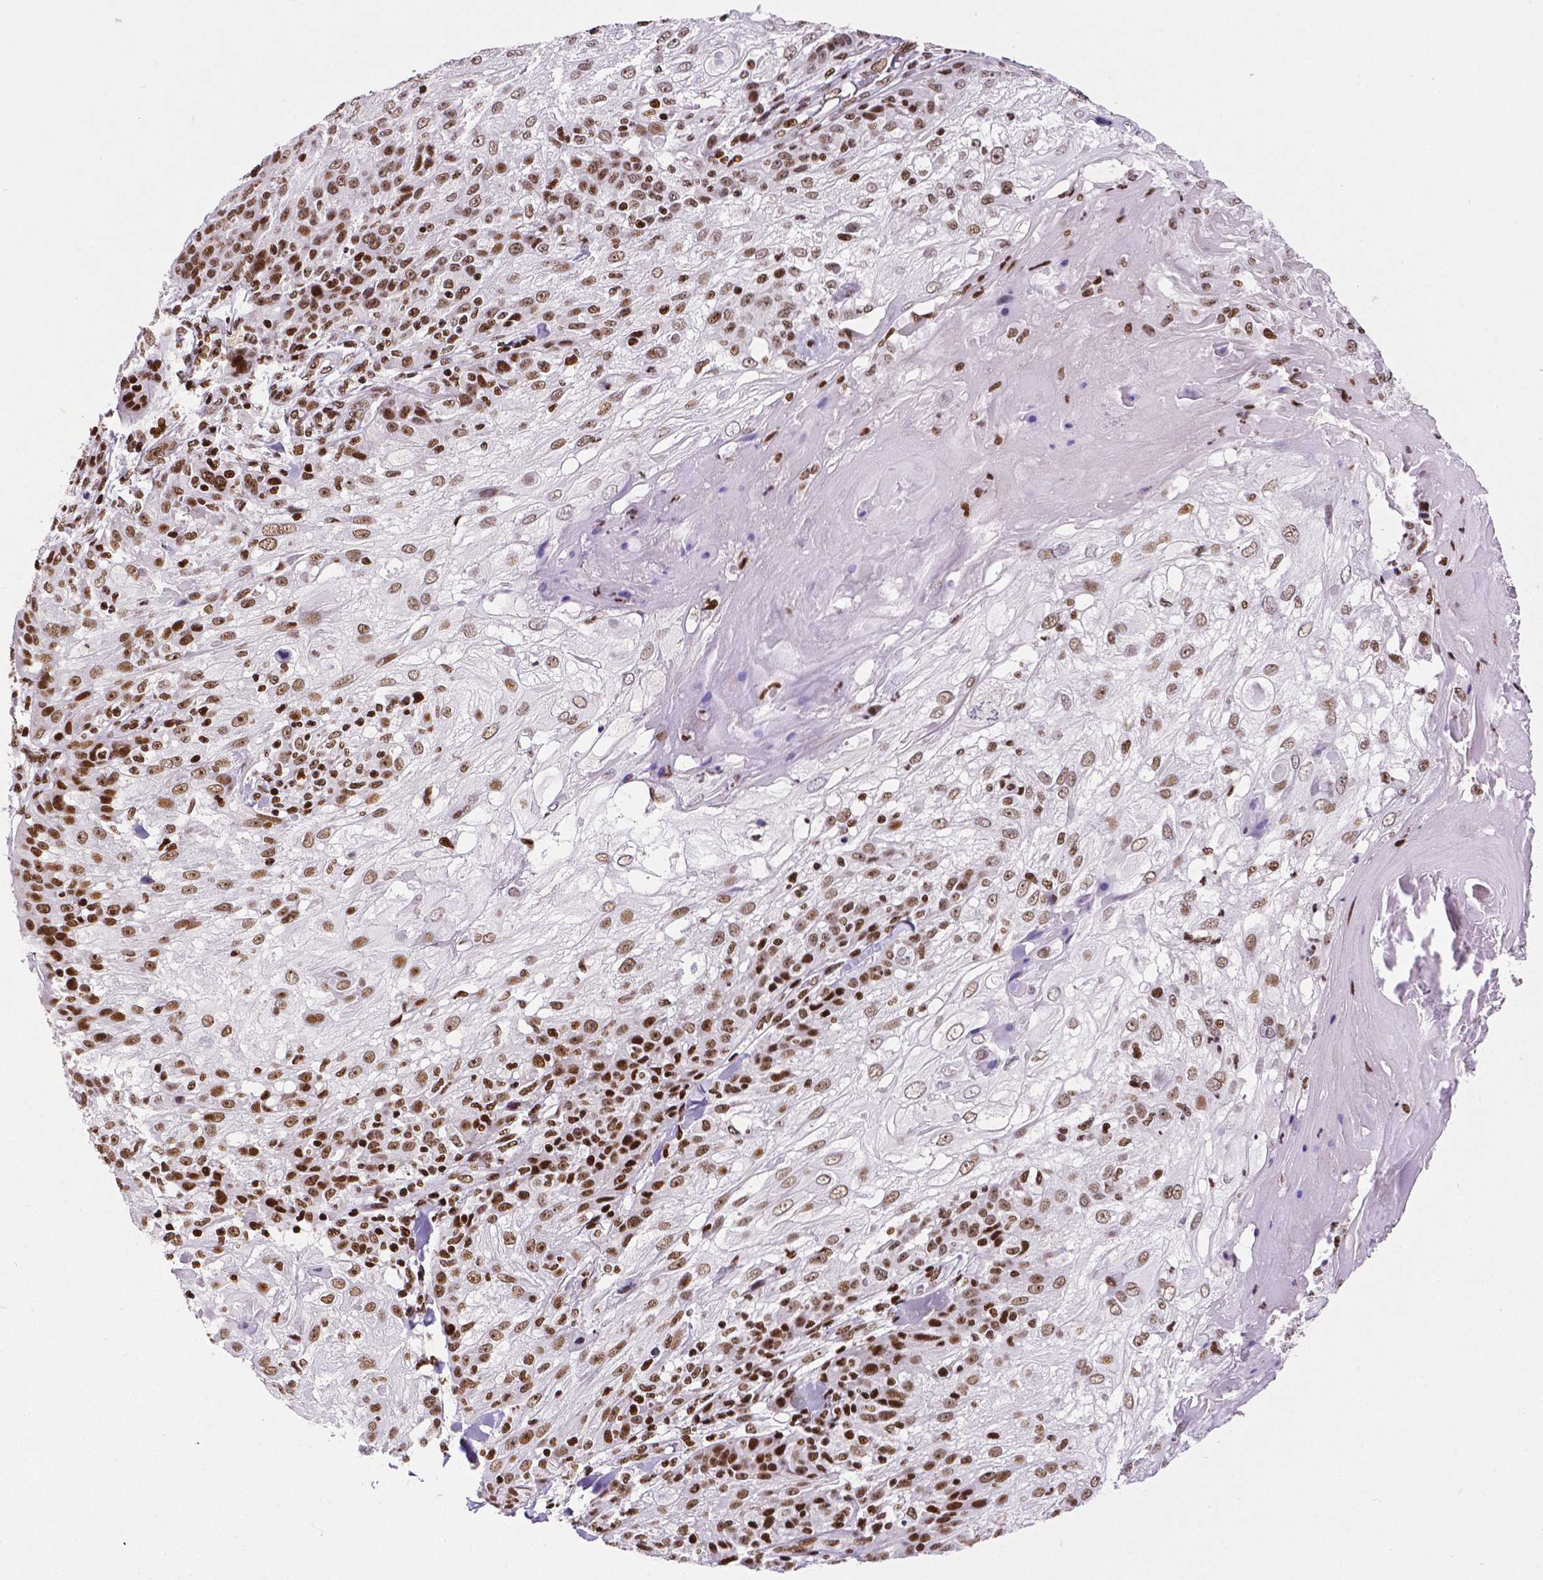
{"staining": {"intensity": "moderate", "quantity": ">75%", "location": "nuclear"}, "tissue": "skin cancer", "cell_type": "Tumor cells", "image_type": "cancer", "snomed": [{"axis": "morphology", "description": "Normal tissue, NOS"}, {"axis": "morphology", "description": "Squamous cell carcinoma, NOS"}, {"axis": "topography", "description": "Skin"}], "caption": "Protein expression by immunohistochemistry (IHC) exhibits moderate nuclear staining in about >75% of tumor cells in squamous cell carcinoma (skin).", "gene": "CTCF", "patient": {"sex": "female", "age": 83}}